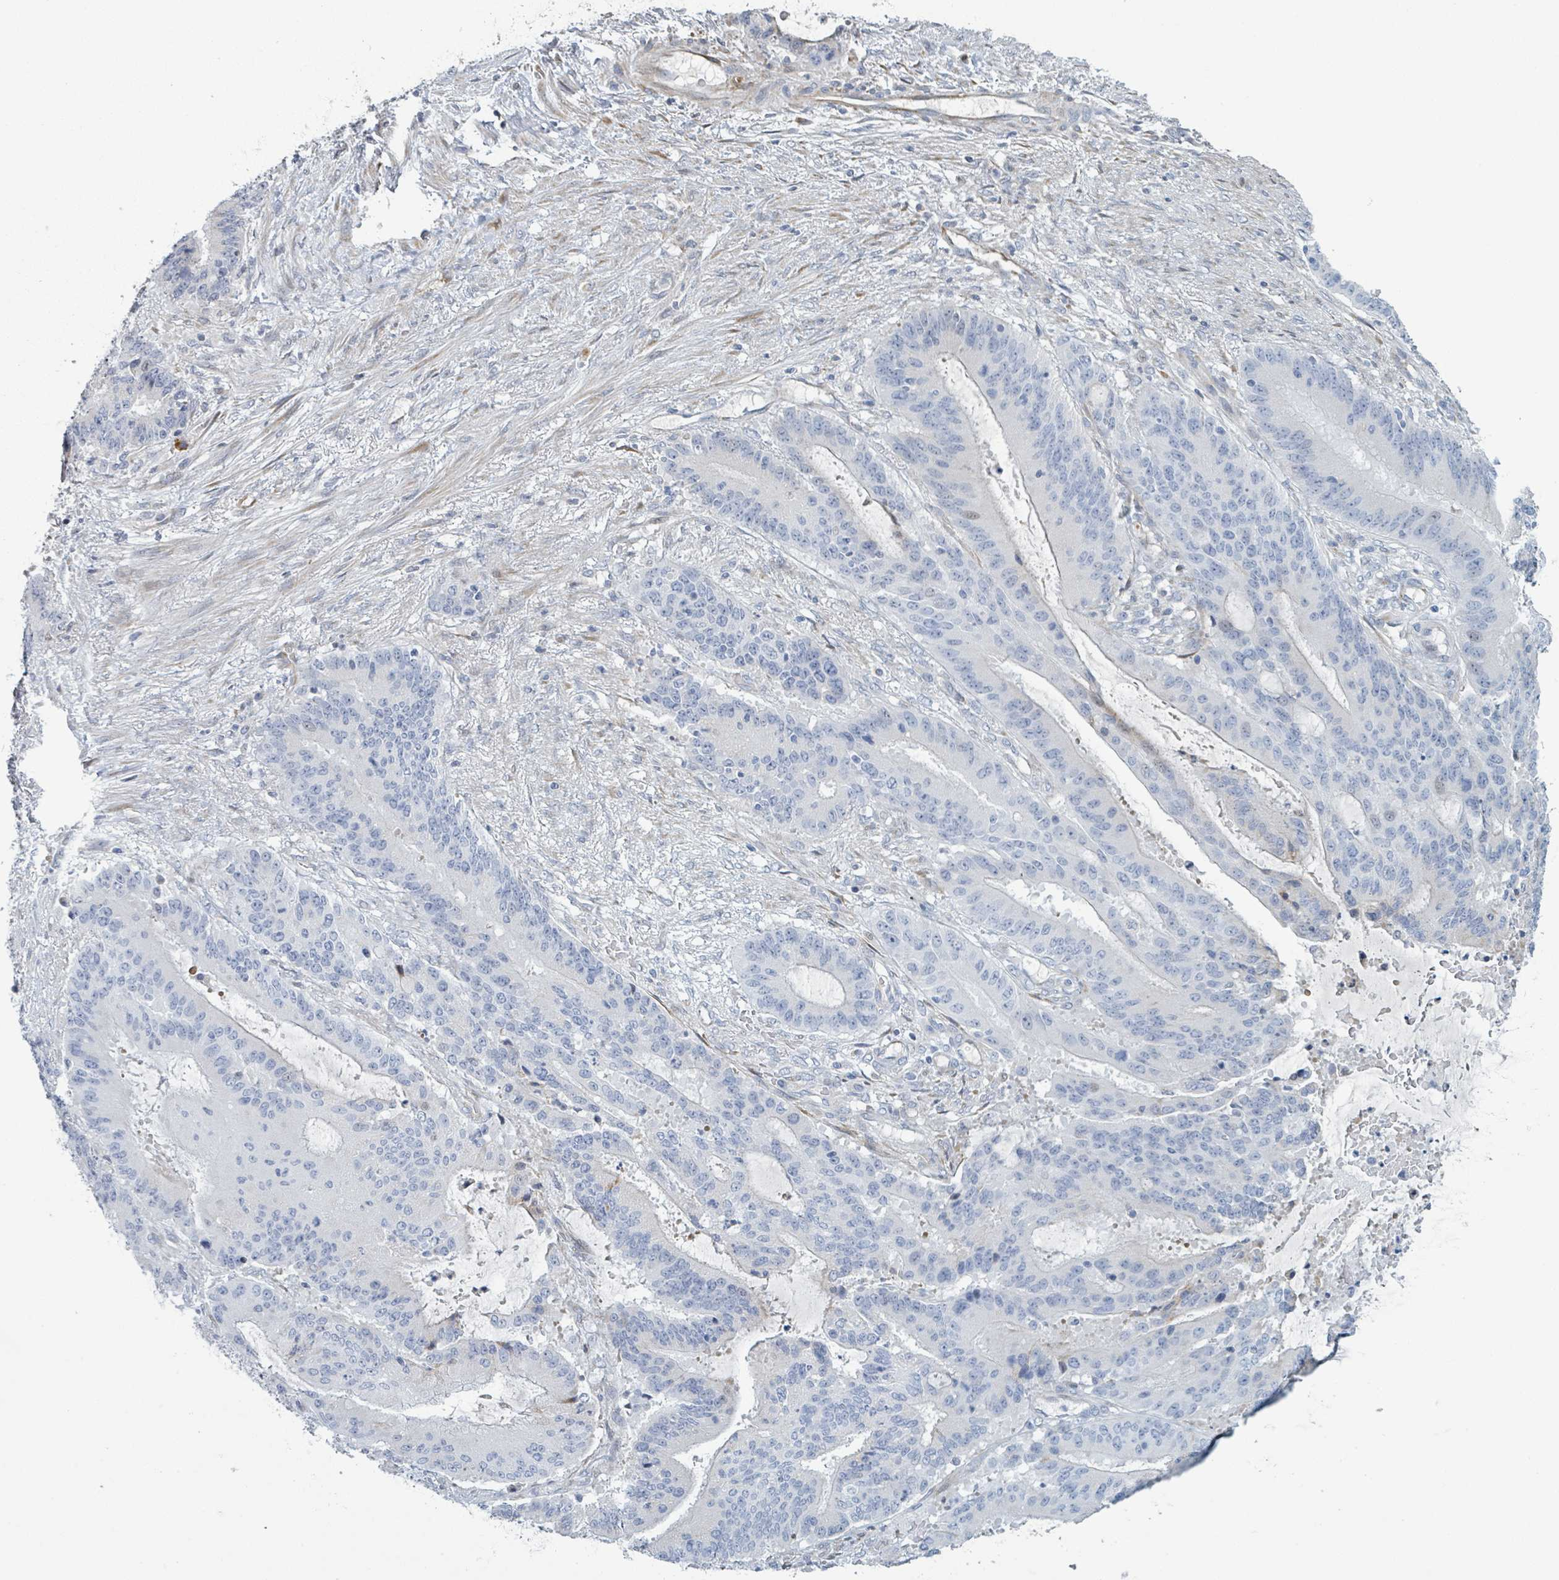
{"staining": {"intensity": "negative", "quantity": "none", "location": "none"}, "tissue": "liver cancer", "cell_type": "Tumor cells", "image_type": "cancer", "snomed": [{"axis": "morphology", "description": "Normal tissue, NOS"}, {"axis": "morphology", "description": "Cholangiocarcinoma"}, {"axis": "topography", "description": "Liver"}, {"axis": "topography", "description": "Peripheral nerve tissue"}], "caption": "Tumor cells are negative for protein expression in human liver cancer.", "gene": "RAB33B", "patient": {"sex": "female", "age": 73}}